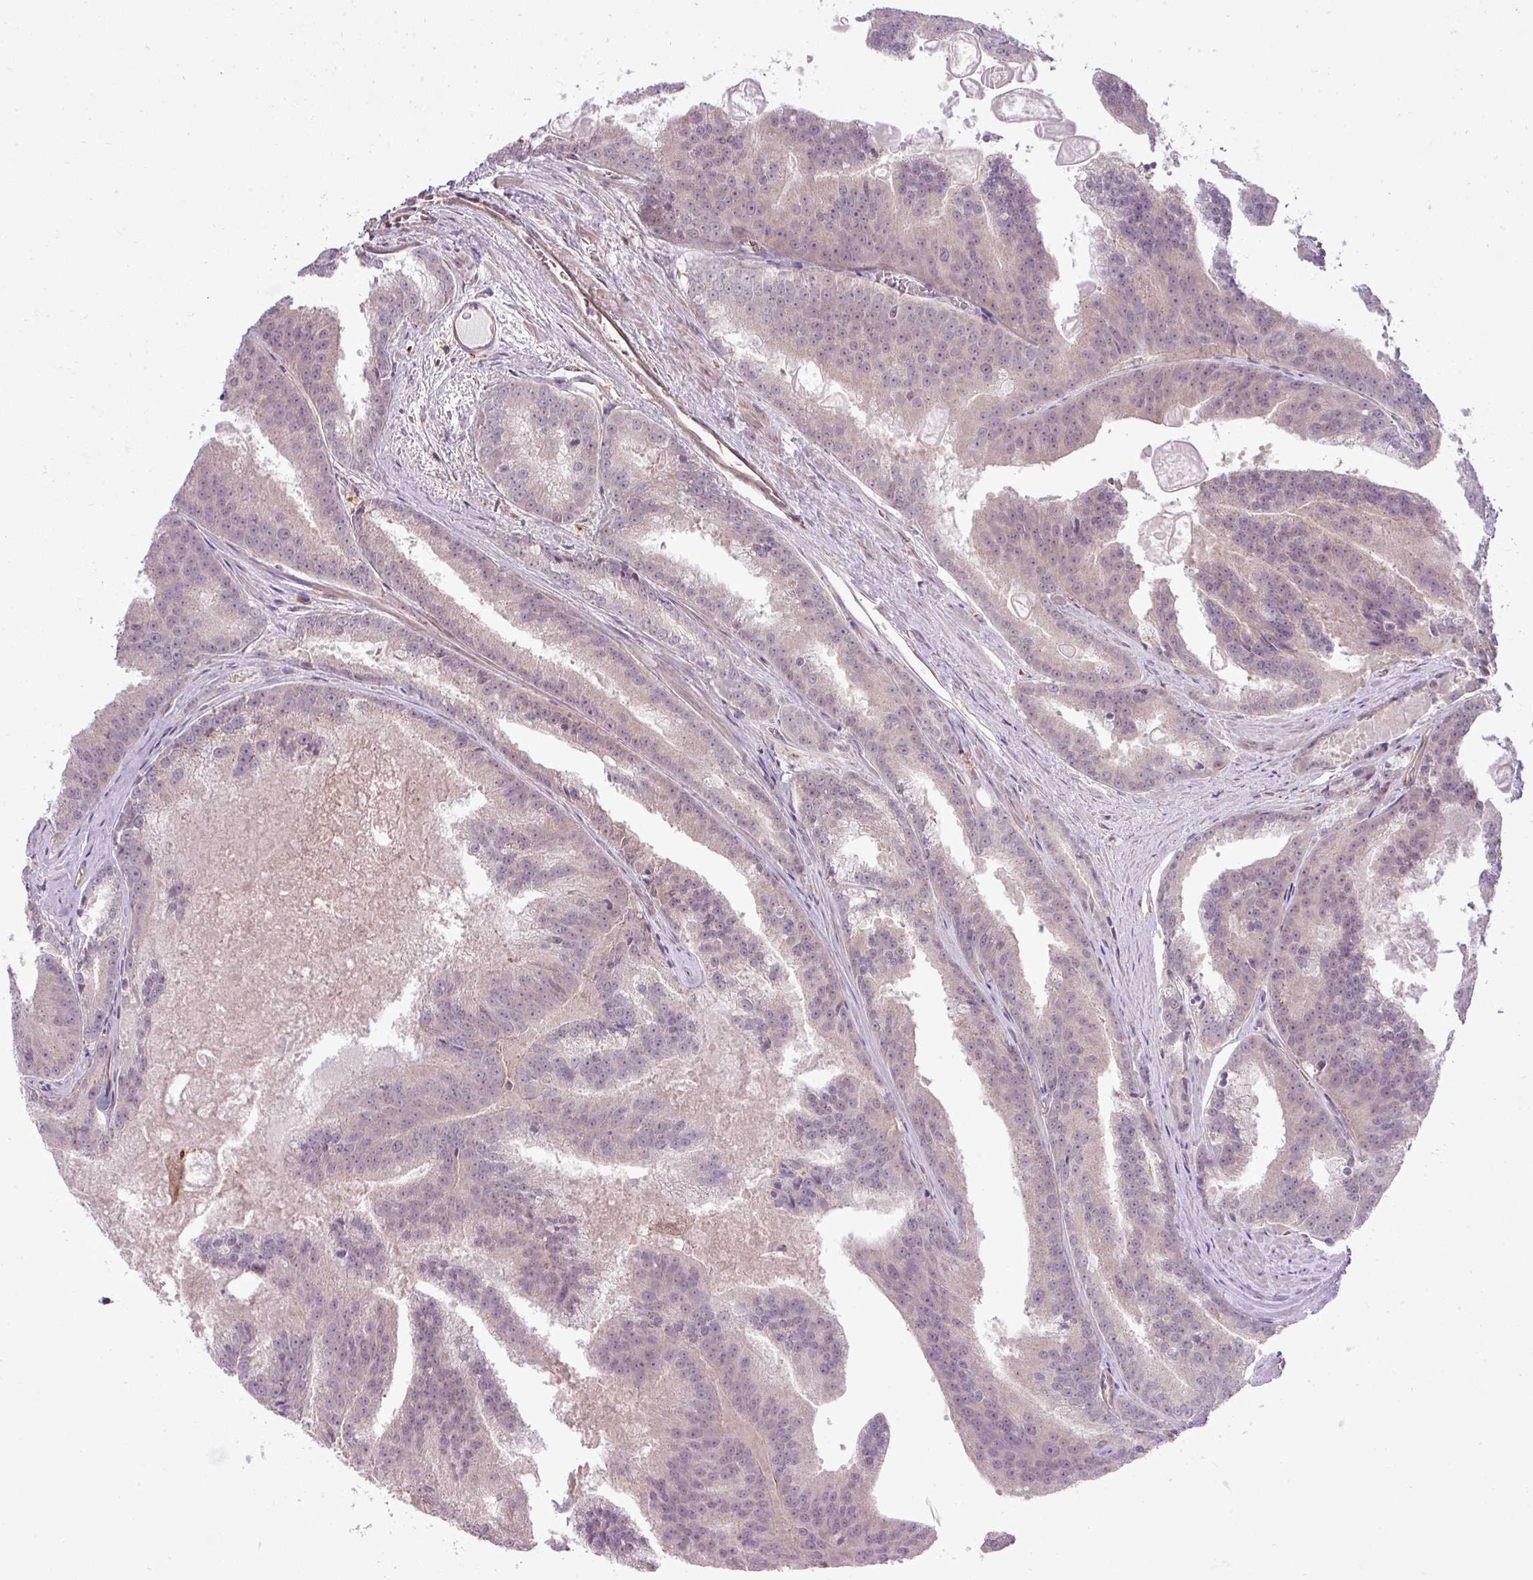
{"staining": {"intensity": "weak", "quantity": "<25%", "location": "cytoplasmic/membranous"}, "tissue": "prostate cancer", "cell_type": "Tumor cells", "image_type": "cancer", "snomed": [{"axis": "morphology", "description": "Adenocarcinoma, High grade"}, {"axis": "topography", "description": "Prostate"}], "caption": "This photomicrograph is of prostate adenocarcinoma (high-grade) stained with immunohistochemistry (IHC) to label a protein in brown with the nuclei are counter-stained blue. There is no expression in tumor cells.", "gene": "PDRG1", "patient": {"sex": "male", "age": 61}}